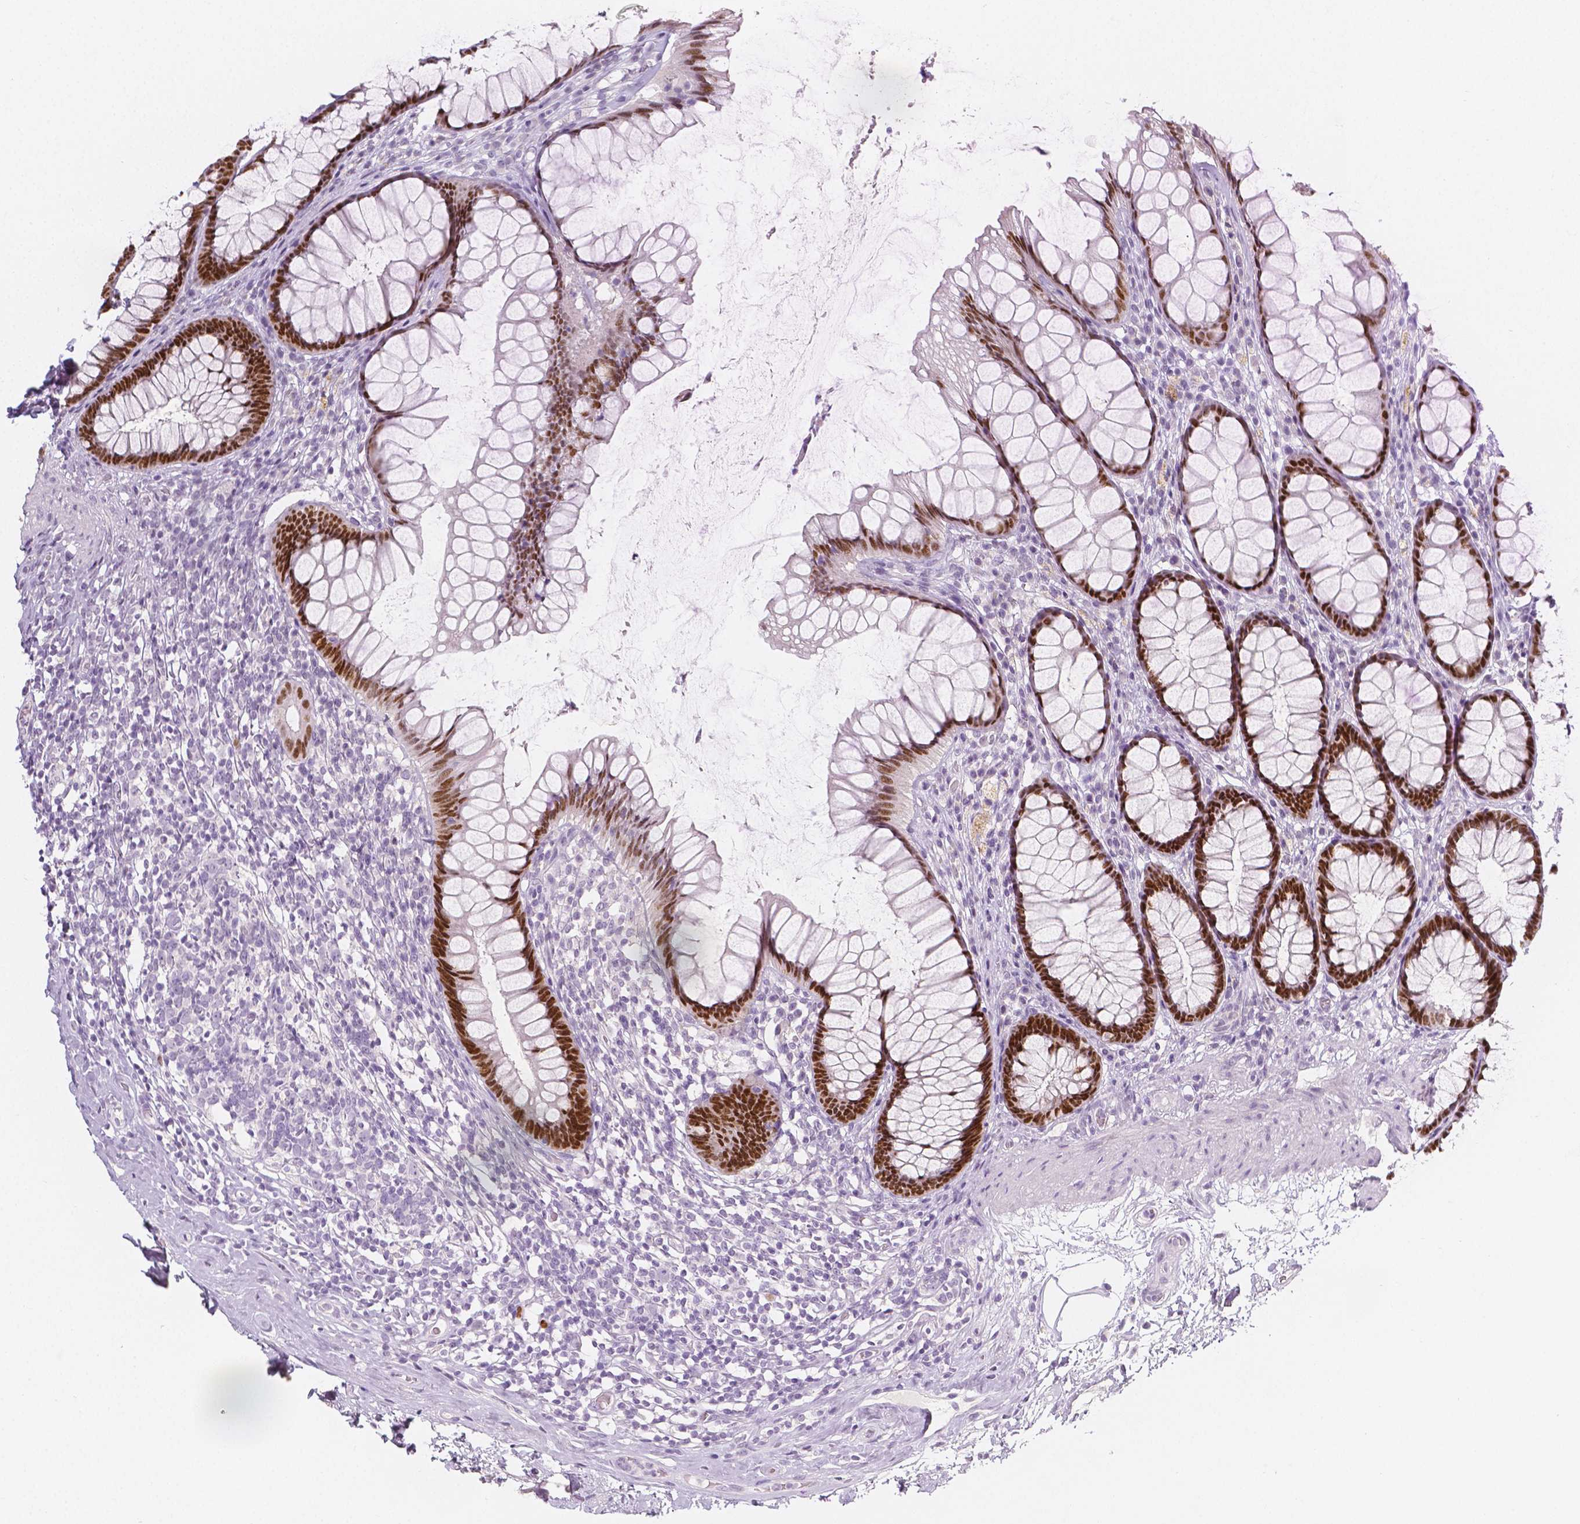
{"staining": {"intensity": "strong", "quantity": ">75%", "location": "nuclear"}, "tissue": "rectum", "cell_type": "Glandular cells", "image_type": "normal", "snomed": [{"axis": "morphology", "description": "Normal tissue, NOS"}, {"axis": "topography", "description": "Rectum"}], "caption": "A high amount of strong nuclear expression is present in approximately >75% of glandular cells in normal rectum. The staining is performed using DAB (3,3'-diaminobenzidine) brown chromogen to label protein expression. The nuclei are counter-stained blue using hematoxylin.", "gene": "HNF1B", "patient": {"sex": "male", "age": 72}}